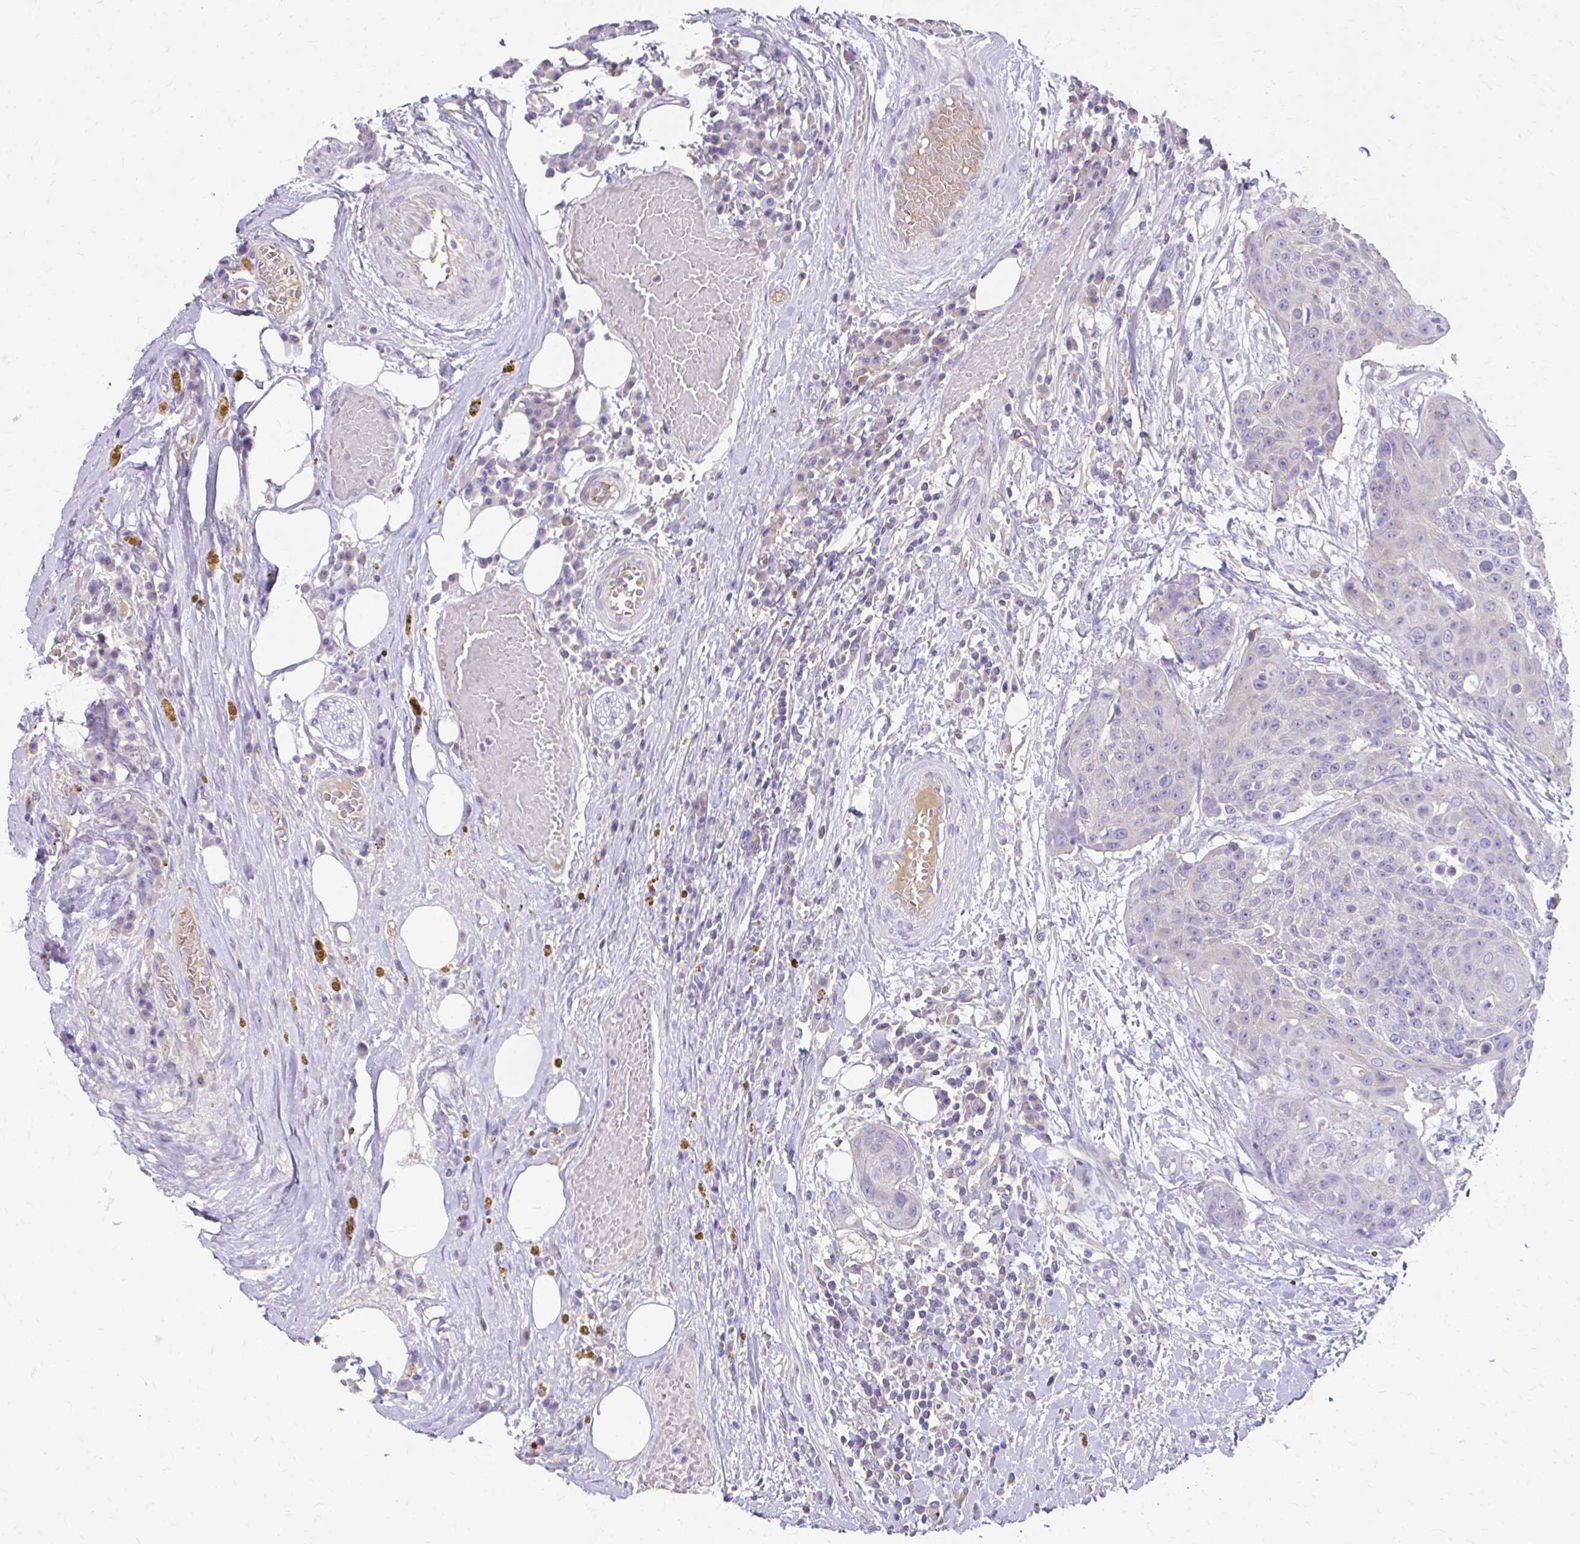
{"staining": {"intensity": "negative", "quantity": "none", "location": "none"}, "tissue": "urothelial cancer", "cell_type": "Tumor cells", "image_type": "cancer", "snomed": [{"axis": "morphology", "description": "Urothelial carcinoma, High grade"}, {"axis": "topography", "description": "Urinary bladder"}], "caption": "Urothelial cancer was stained to show a protein in brown. There is no significant positivity in tumor cells.", "gene": "CFH", "patient": {"sex": "female", "age": 63}}